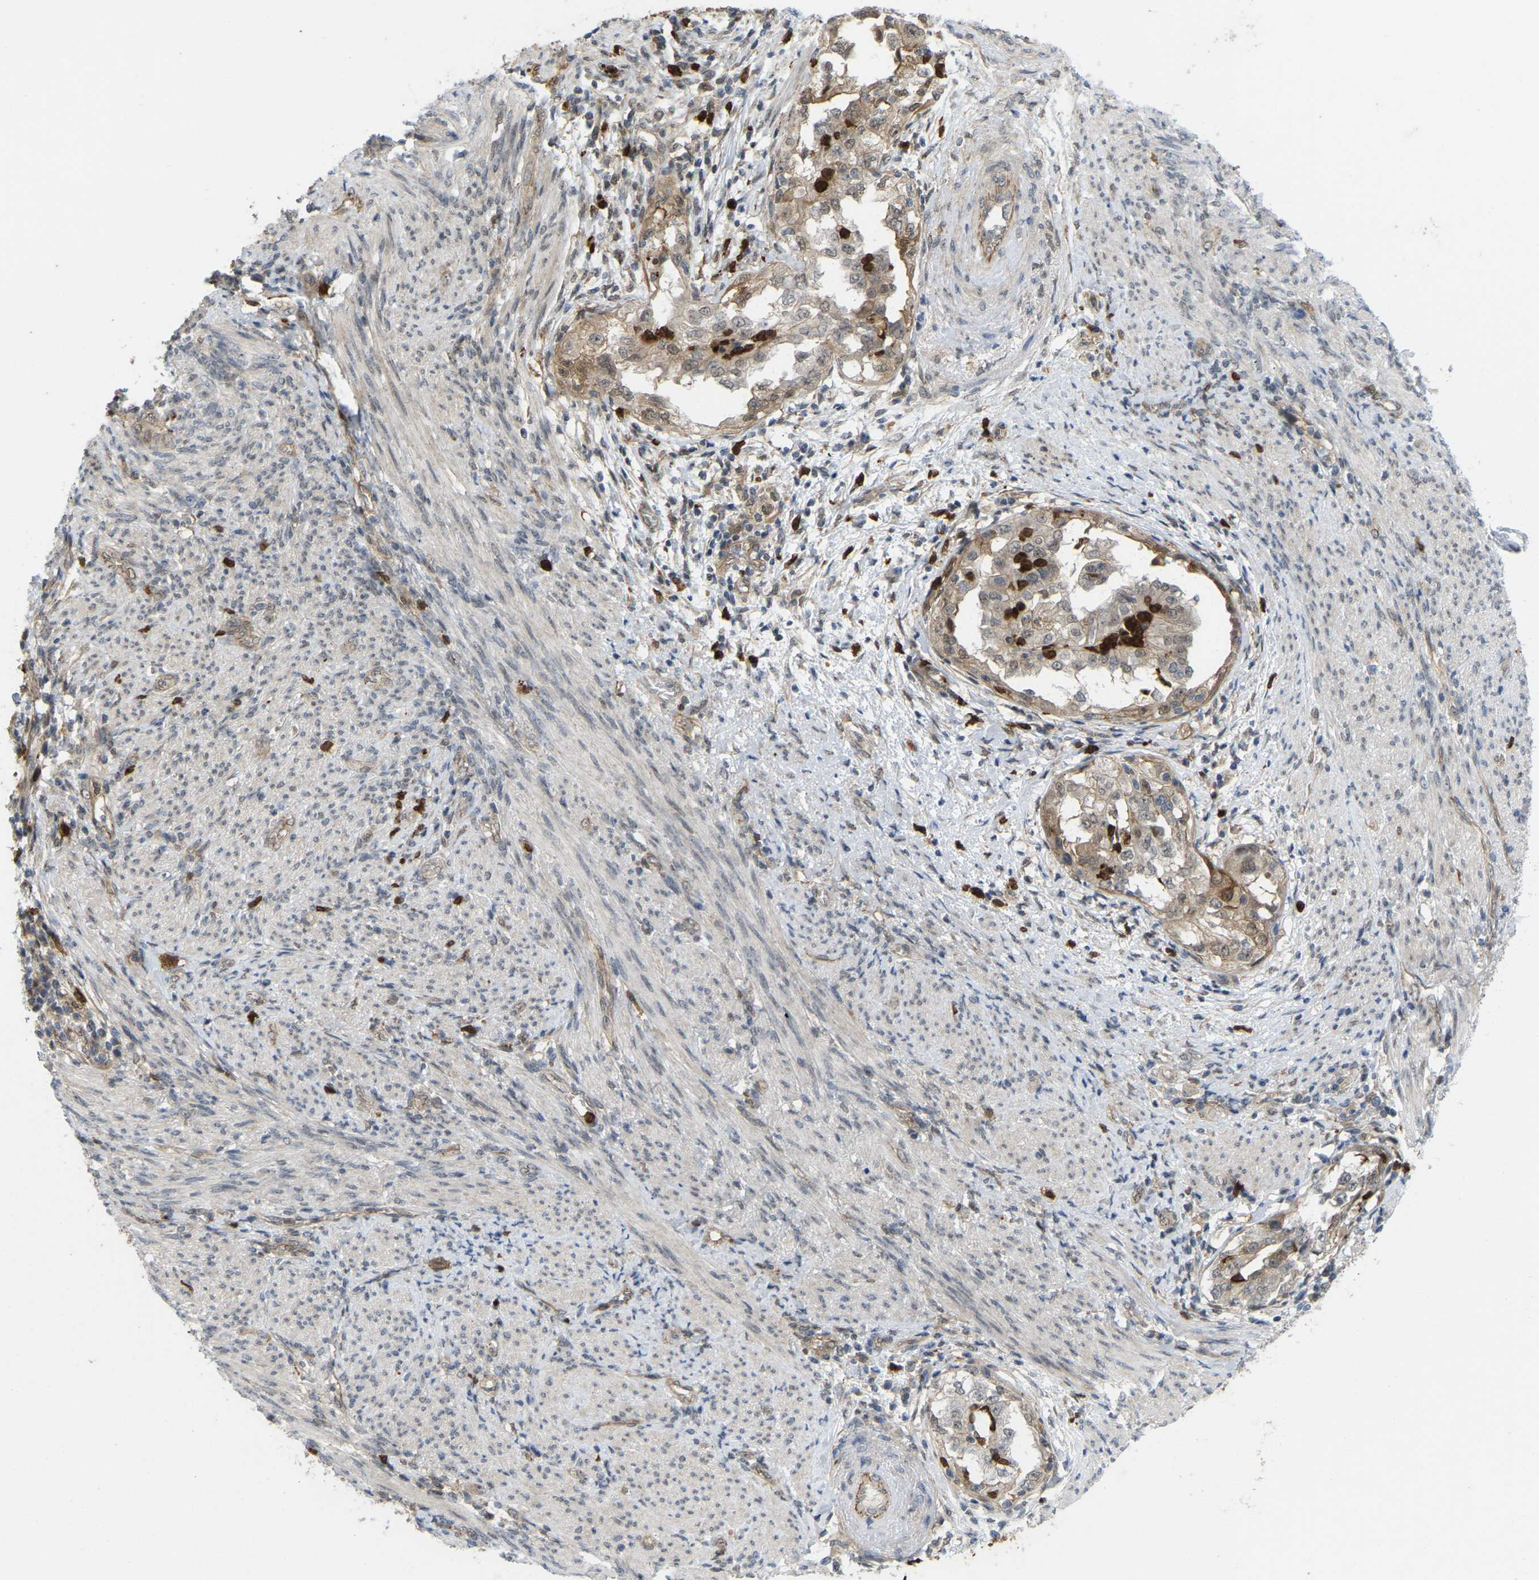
{"staining": {"intensity": "moderate", "quantity": ">75%", "location": "cytoplasmic/membranous,nuclear"}, "tissue": "endometrial cancer", "cell_type": "Tumor cells", "image_type": "cancer", "snomed": [{"axis": "morphology", "description": "Adenocarcinoma, NOS"}, {"axis": "topography", "description": "Endometrium"}], "caption": "DAB (3,3'-diaminobenzidine) immunohistochemical staining of human endometrial cancer shows moderate cytoplasmic/membranous and nuclear protein positivity in about >75% of tumor cells.", "gene": "SERPINB5", "patient": {"sex": "female", "age": 85}}